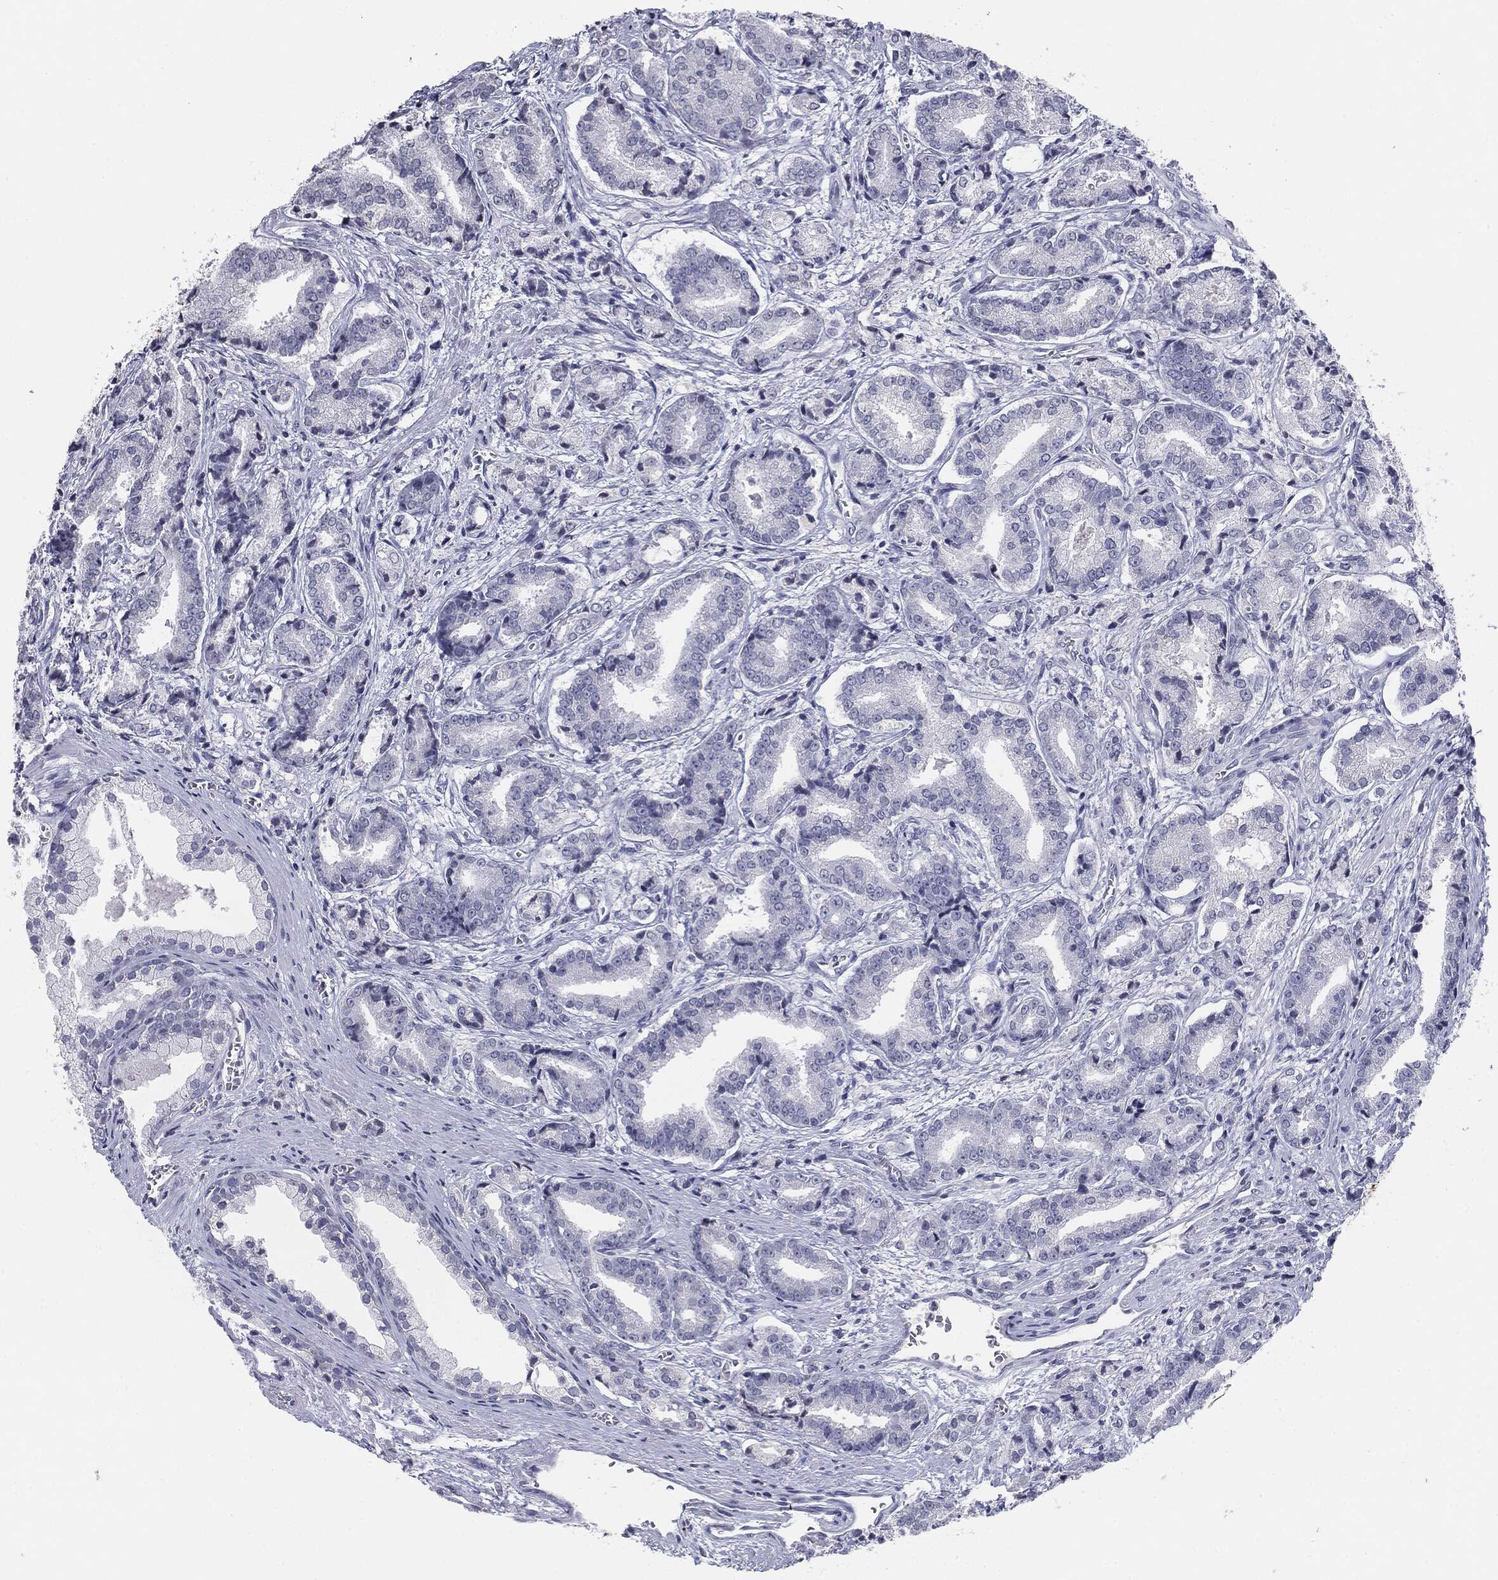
{"staining": {"intensity": "negative", "quantity": "none", "location": "none"}, "tissue": "prostate cancer", "cell_type": "Tumor cells", "image_type": "cancer", "snomed": [{"axis": "morphology", "description": "Adenocarcinoma, High grade"}, {"axis": "topography", "description": "Prostate and seminal vesicle, NOS"}], "caption": "Tumor cells show no significant protein staining in adenocarcinoma (high-grade) (prostate).", "gene": "SERPINB4", "patient": {"sex": "male", "age": 61}}